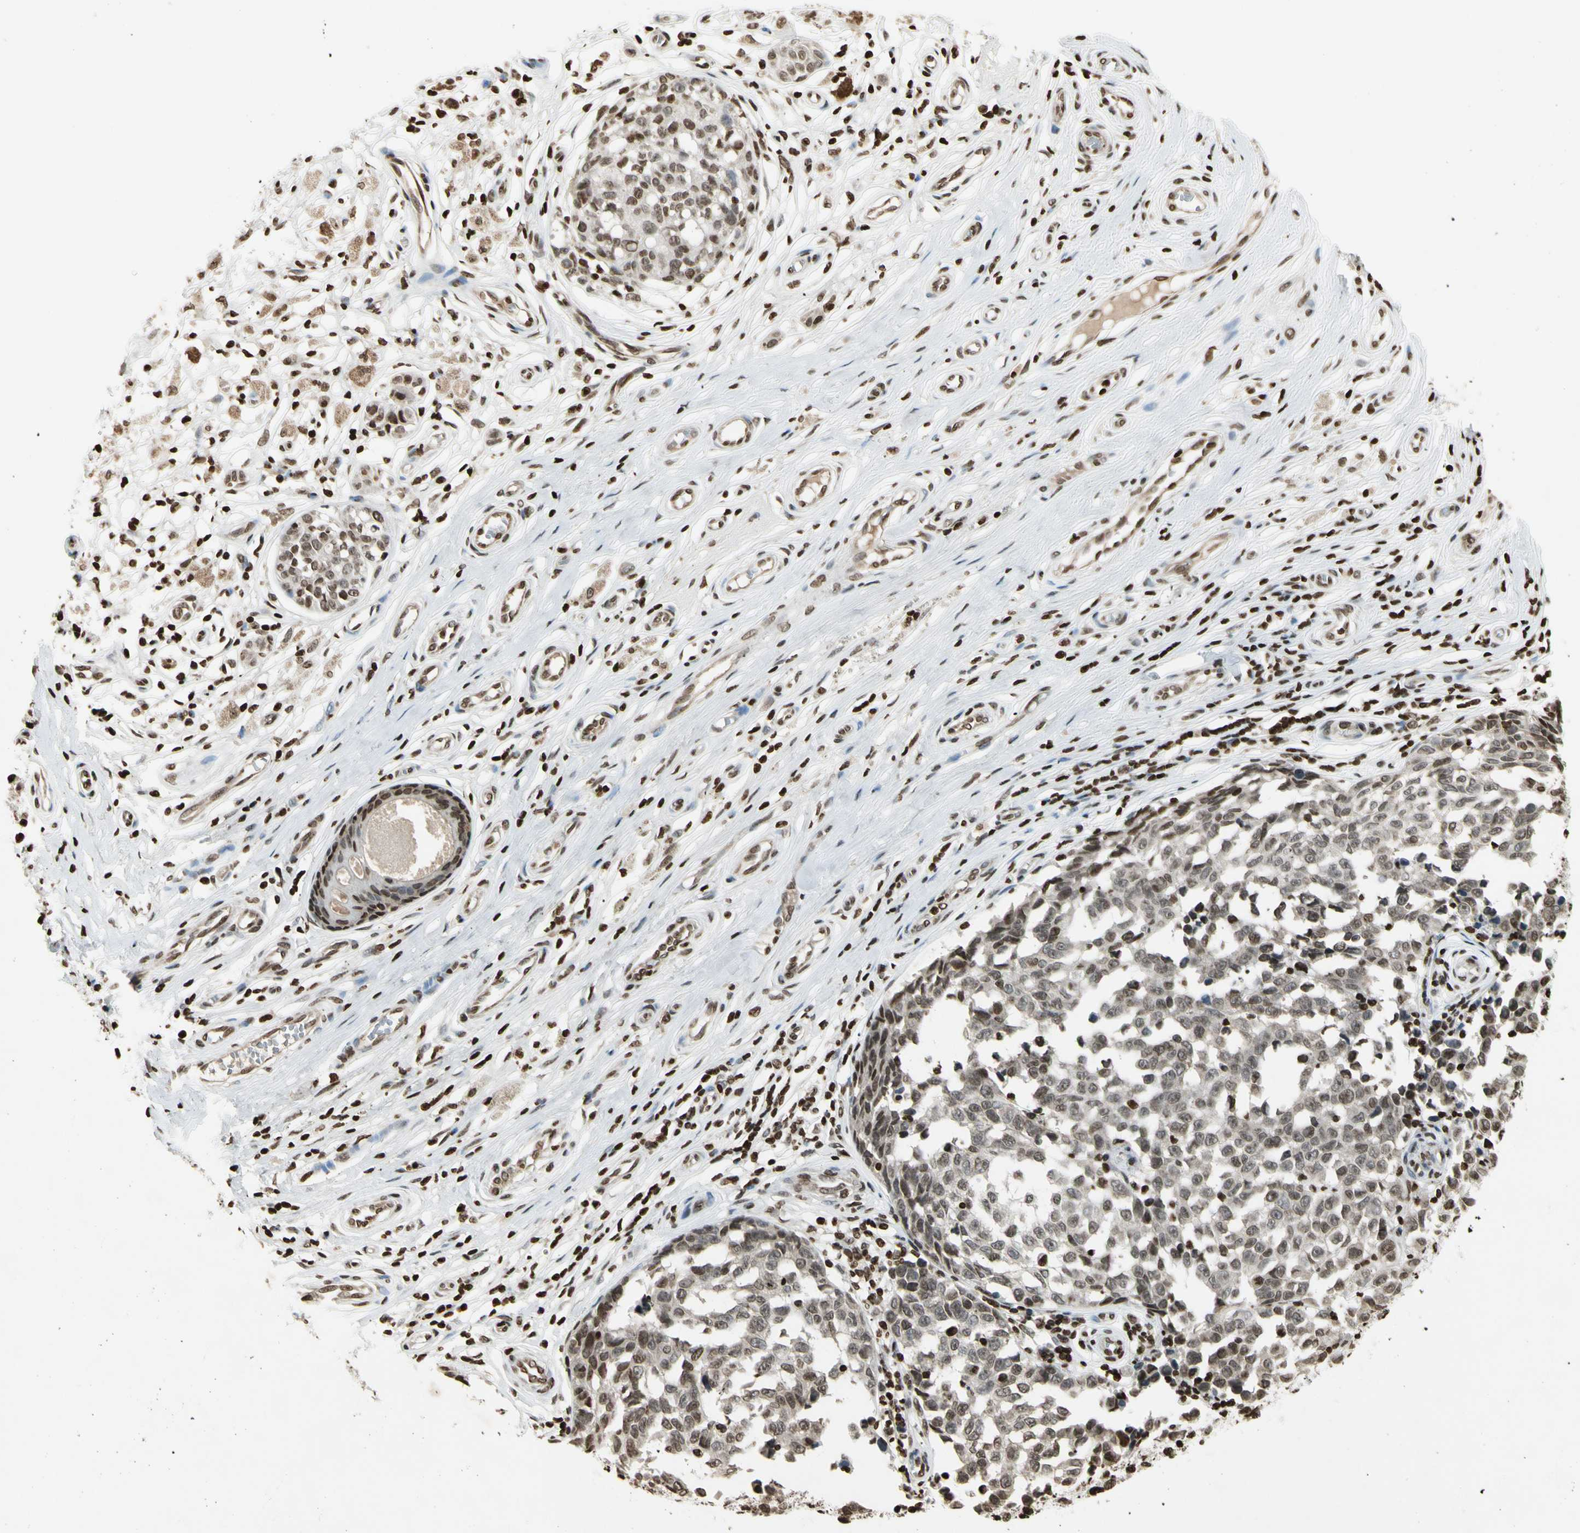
{"staining": {"intensity": "moderate", "quantity": "25%-75%", "location": "nuclear"}, "tissue": "melanoma", "cell_type": "Tumor cells", "image_type": "cancer", "snomed": [{"axis": "morphology", "description": "Malignant melanoma, NOS"}, {"axis": "topography", "description": "Skin"}], "caption": "Protein staining reveals moderate nuclear expression in about 25%-75% of tumor cells in melanoma. Nuclei are stained in blue.", "gene": "RORA", "patient": {"sex": "female", "age": 64}}